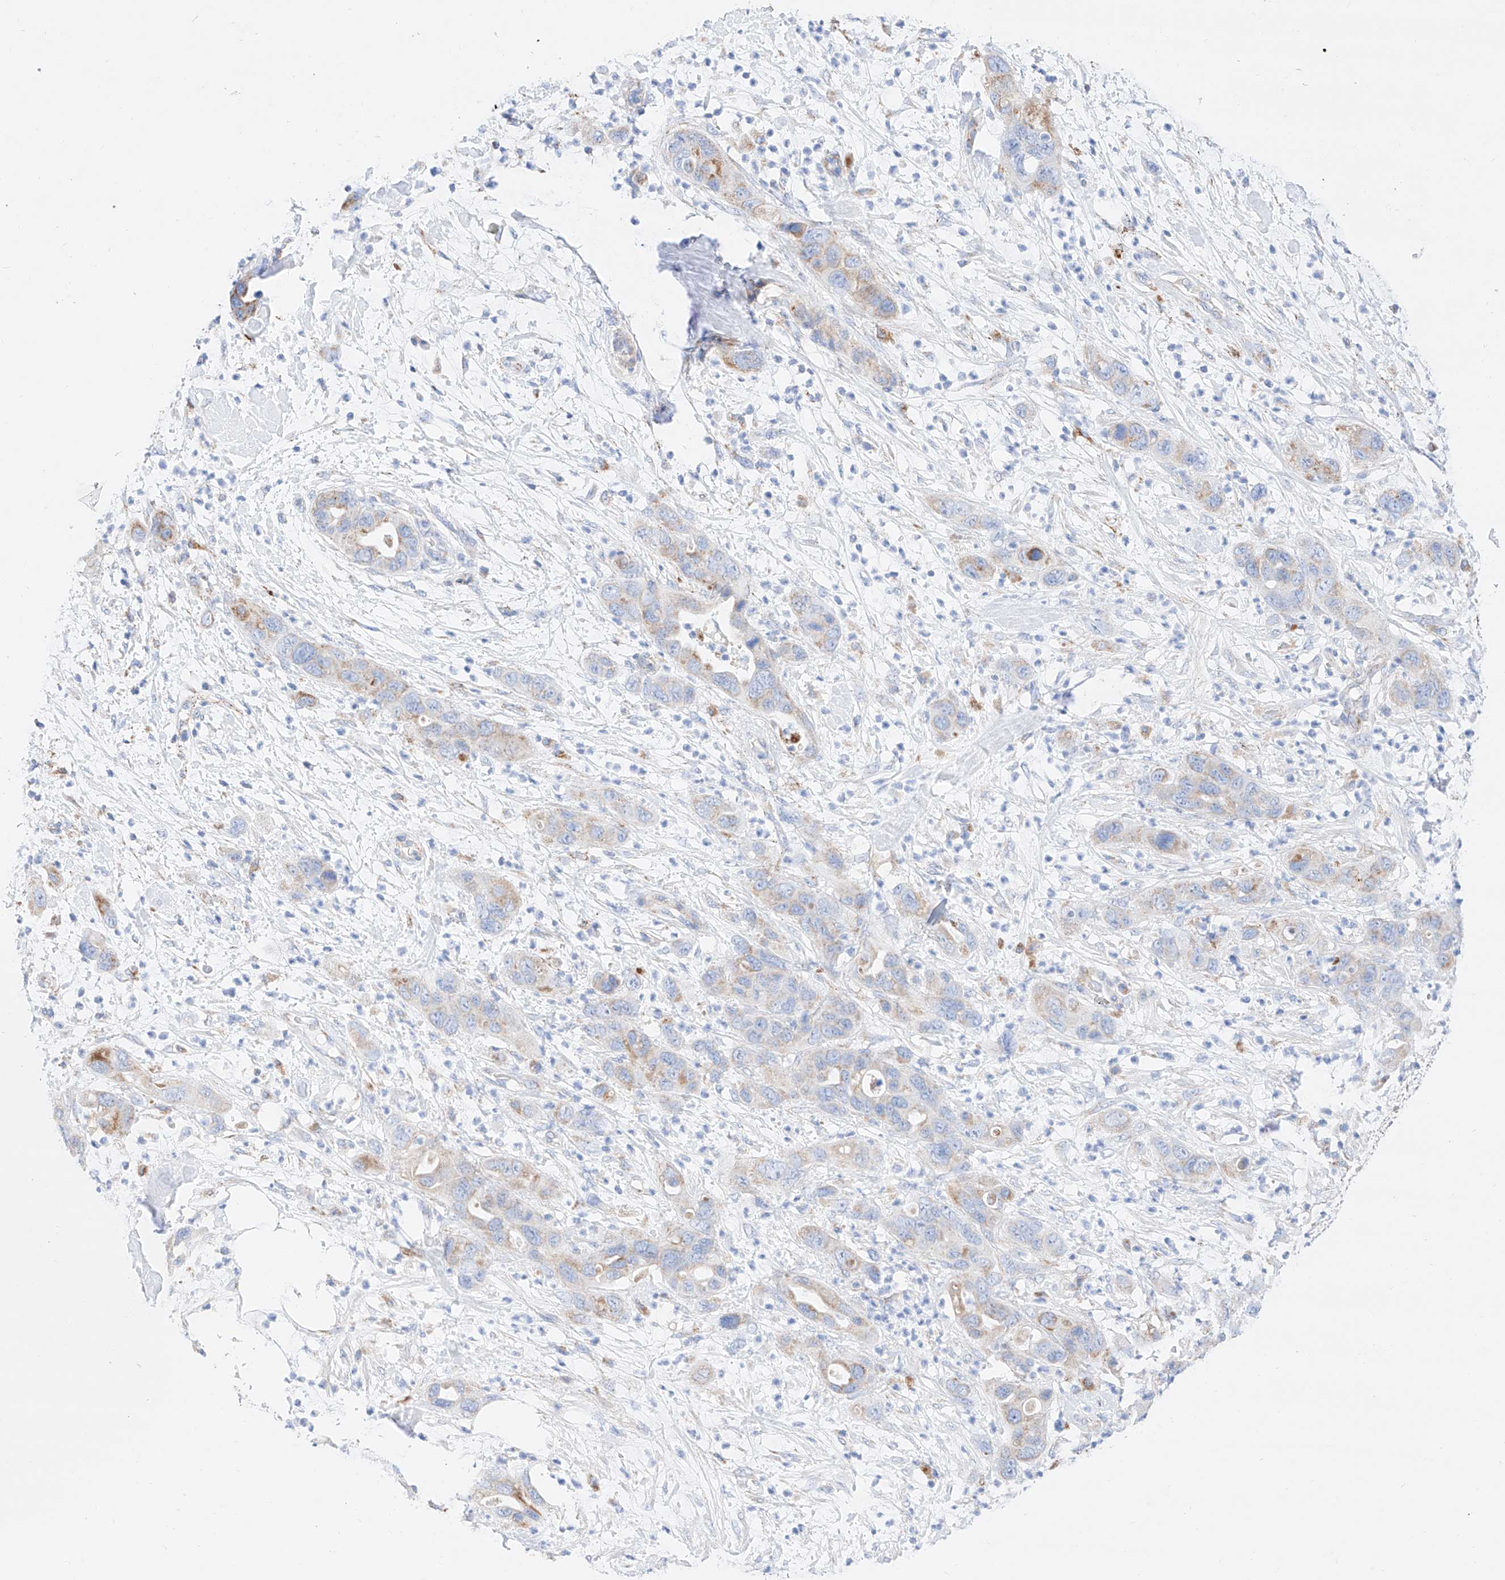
{"staining": {"intensity": "weak", "quantity": "25%-75%", "location": "cytoplasmic/membranous"}, "tissue": "pancreatic cancer", "cell_type": "Tumor cells", "image_type": "cancer", "snomed": [{"axis": "morphology", "description": "Adenocarcinoma, NOS"}, {"axis": "topography", "description": "Pancreas"}], "caption": "DAB (3,3'-diaminobenzidine) immunohistochemical staining of pancreatic adenocarcinoma shows weak cytoplasmic/membranous protein staining in approximately 25%-75% of tumor cells.", "gene": "C6orf62", "patient": {"sex": "female", "age": 71}}